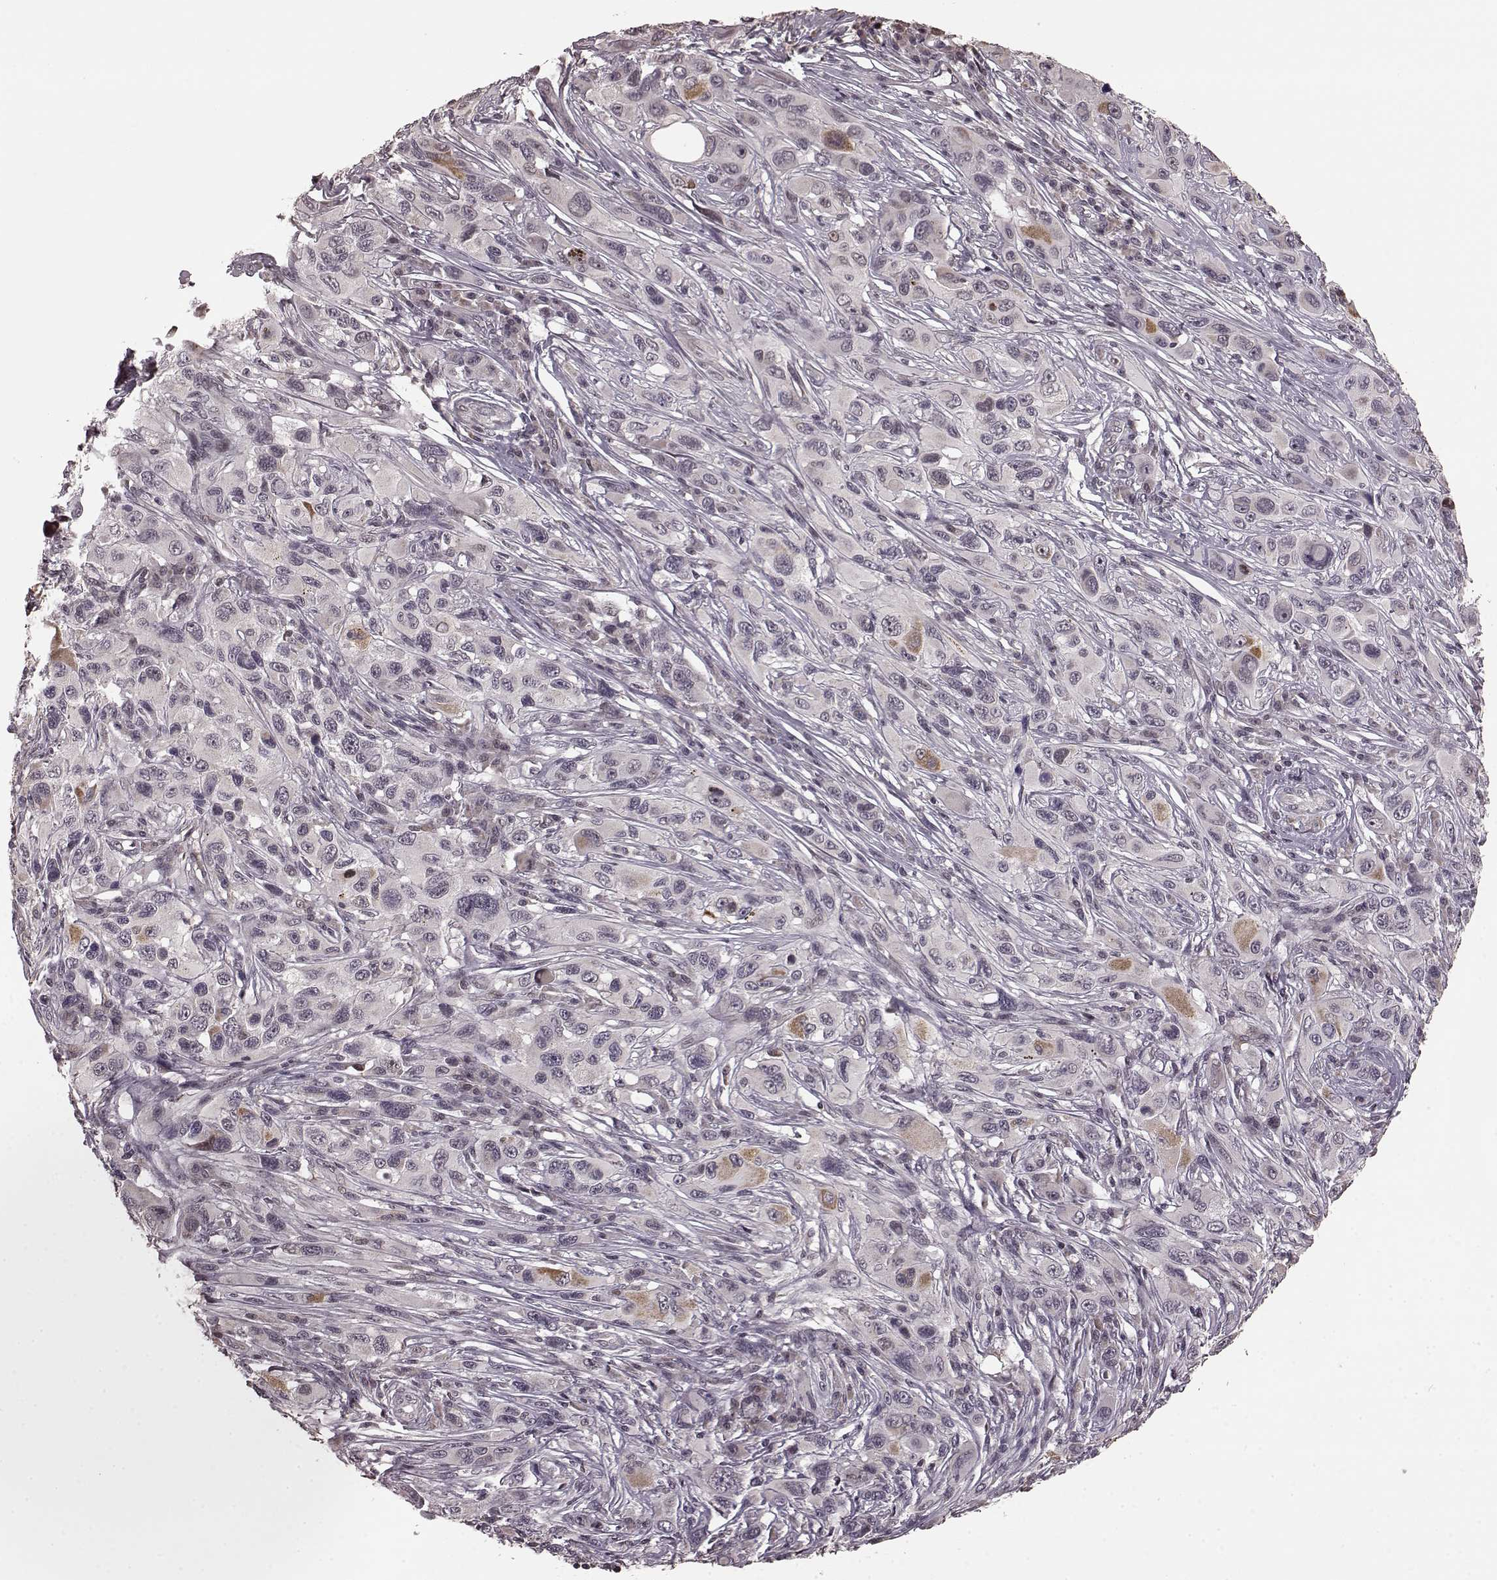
{"staining": {"intensity": "negative", "quantity": "none", "location": "none"}, "tissue": "melanoma", "cell_type": "Tumor cells", "image_type": "cancer", "snomed": [{"axis": "morphology", "description": "Malignant melanoma, NOS"}, {"axis": "topography", "description": "Skin"}], "caption": "High power microscopy photomicrograph of an immunohistochemistry image of melanoma, revealing no significant staining in tumor cells. (Brightfield microscopy of DAB immunohistochemistry (IHC) at high magnification).", "gene": "PLCB4", "patient": {"sex": "male", "age": 53}}